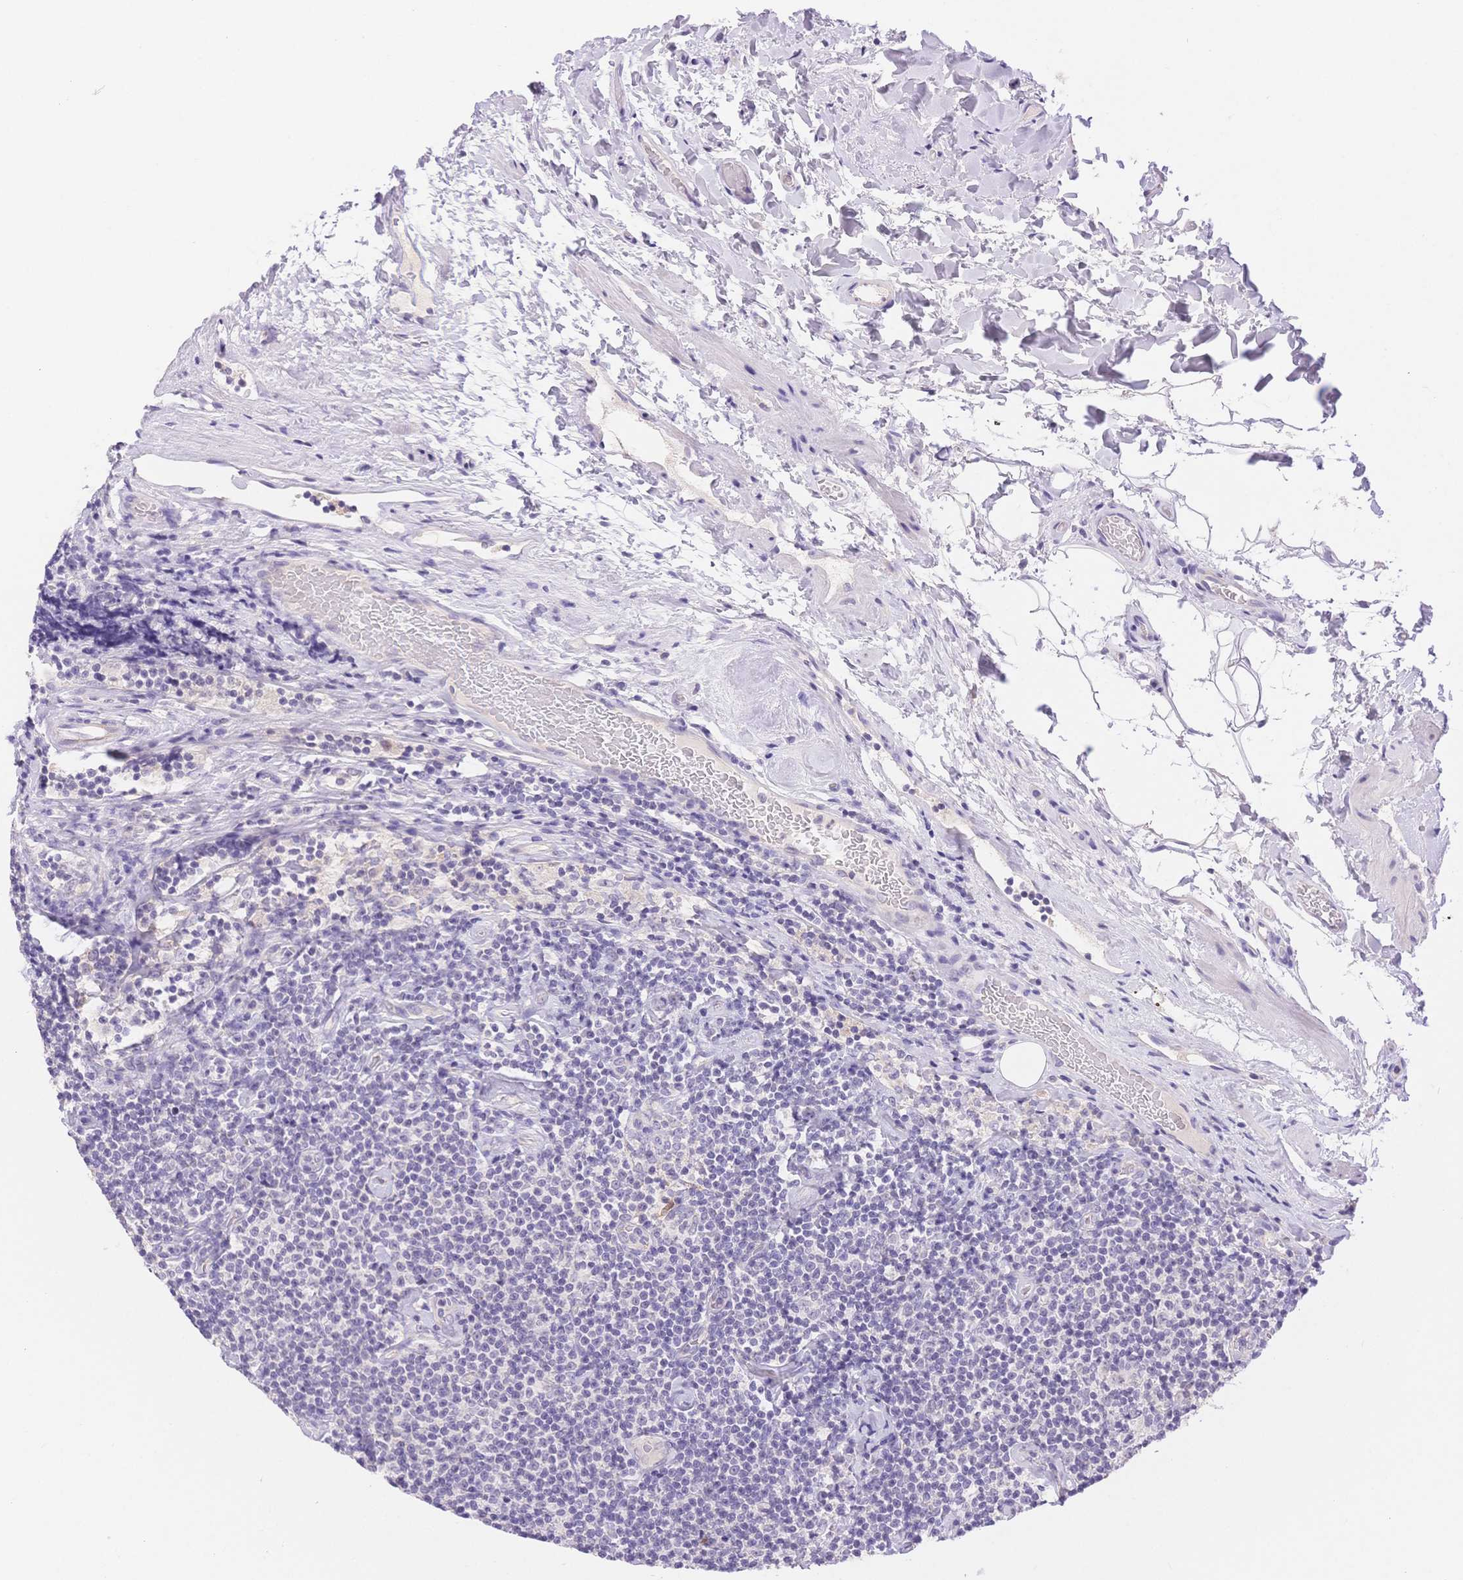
{"staining": {"intensity": "negative", "quantity": "none", "location": "none"}, "tissue": "lymphoma", "cell_type": "Tumor cells", "image_type": "cancer", "snomed": [{"axis": "morphology", "description": "Malignant lymphoma, non-Hodgkin's type, Low grade"}, {"axis": "topography", "description": "Lymph node"}], "caption": "Tumor cells show no significant protein positivity in lymphoma. Brightfield microscopy of immunohistochemistry (IHC) stained with DAB (3,3'-diaminobenzidine) (brown) and hematoxylin (blue), captured at high magnification.", "gene": "MYOM1", "patient": {"sex": "male", "age": 81}}